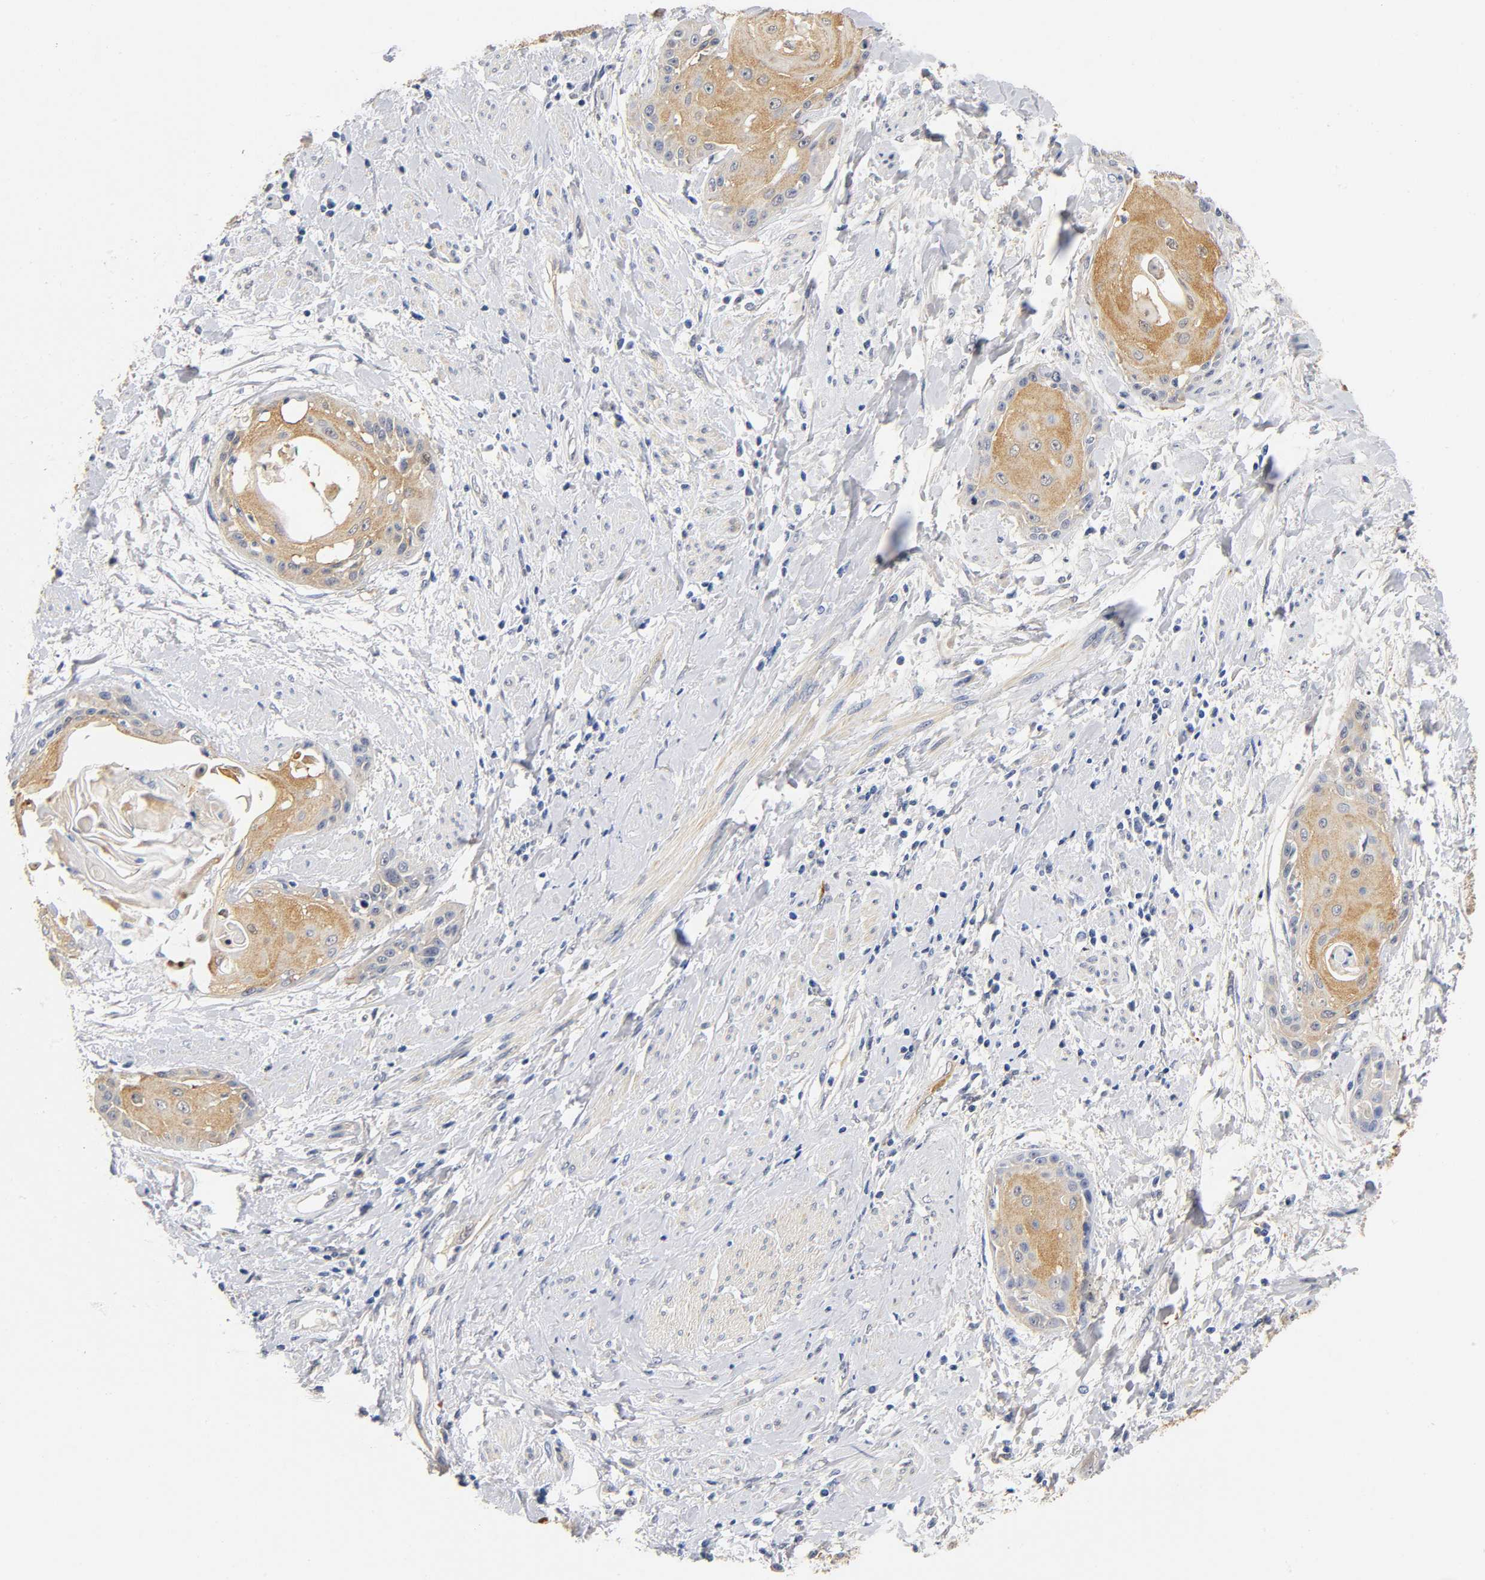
{"staining": {"intensity": "moderate", "quantity": ">75%", "location": "cytoplasmic/membranous"}, "tissue": "cervical cancer", "cell_type": "Tumor cells", "image_type": "cancer", "snomed": [{"axis": "morphology", "description": "Squamous cell carcinoma, NOS"}, {"axis": "topography", "description": "Cervix"}], "caption": "Cervical squamous cell carcinoma tissue displays moderate cytoplasmic/membranous expression in about >75% of tumor cells (DAB = brown stain, brightfield microscopy at high magnification).", "gene": "TNC", "patient": {"sex": "female", "age": 57}}